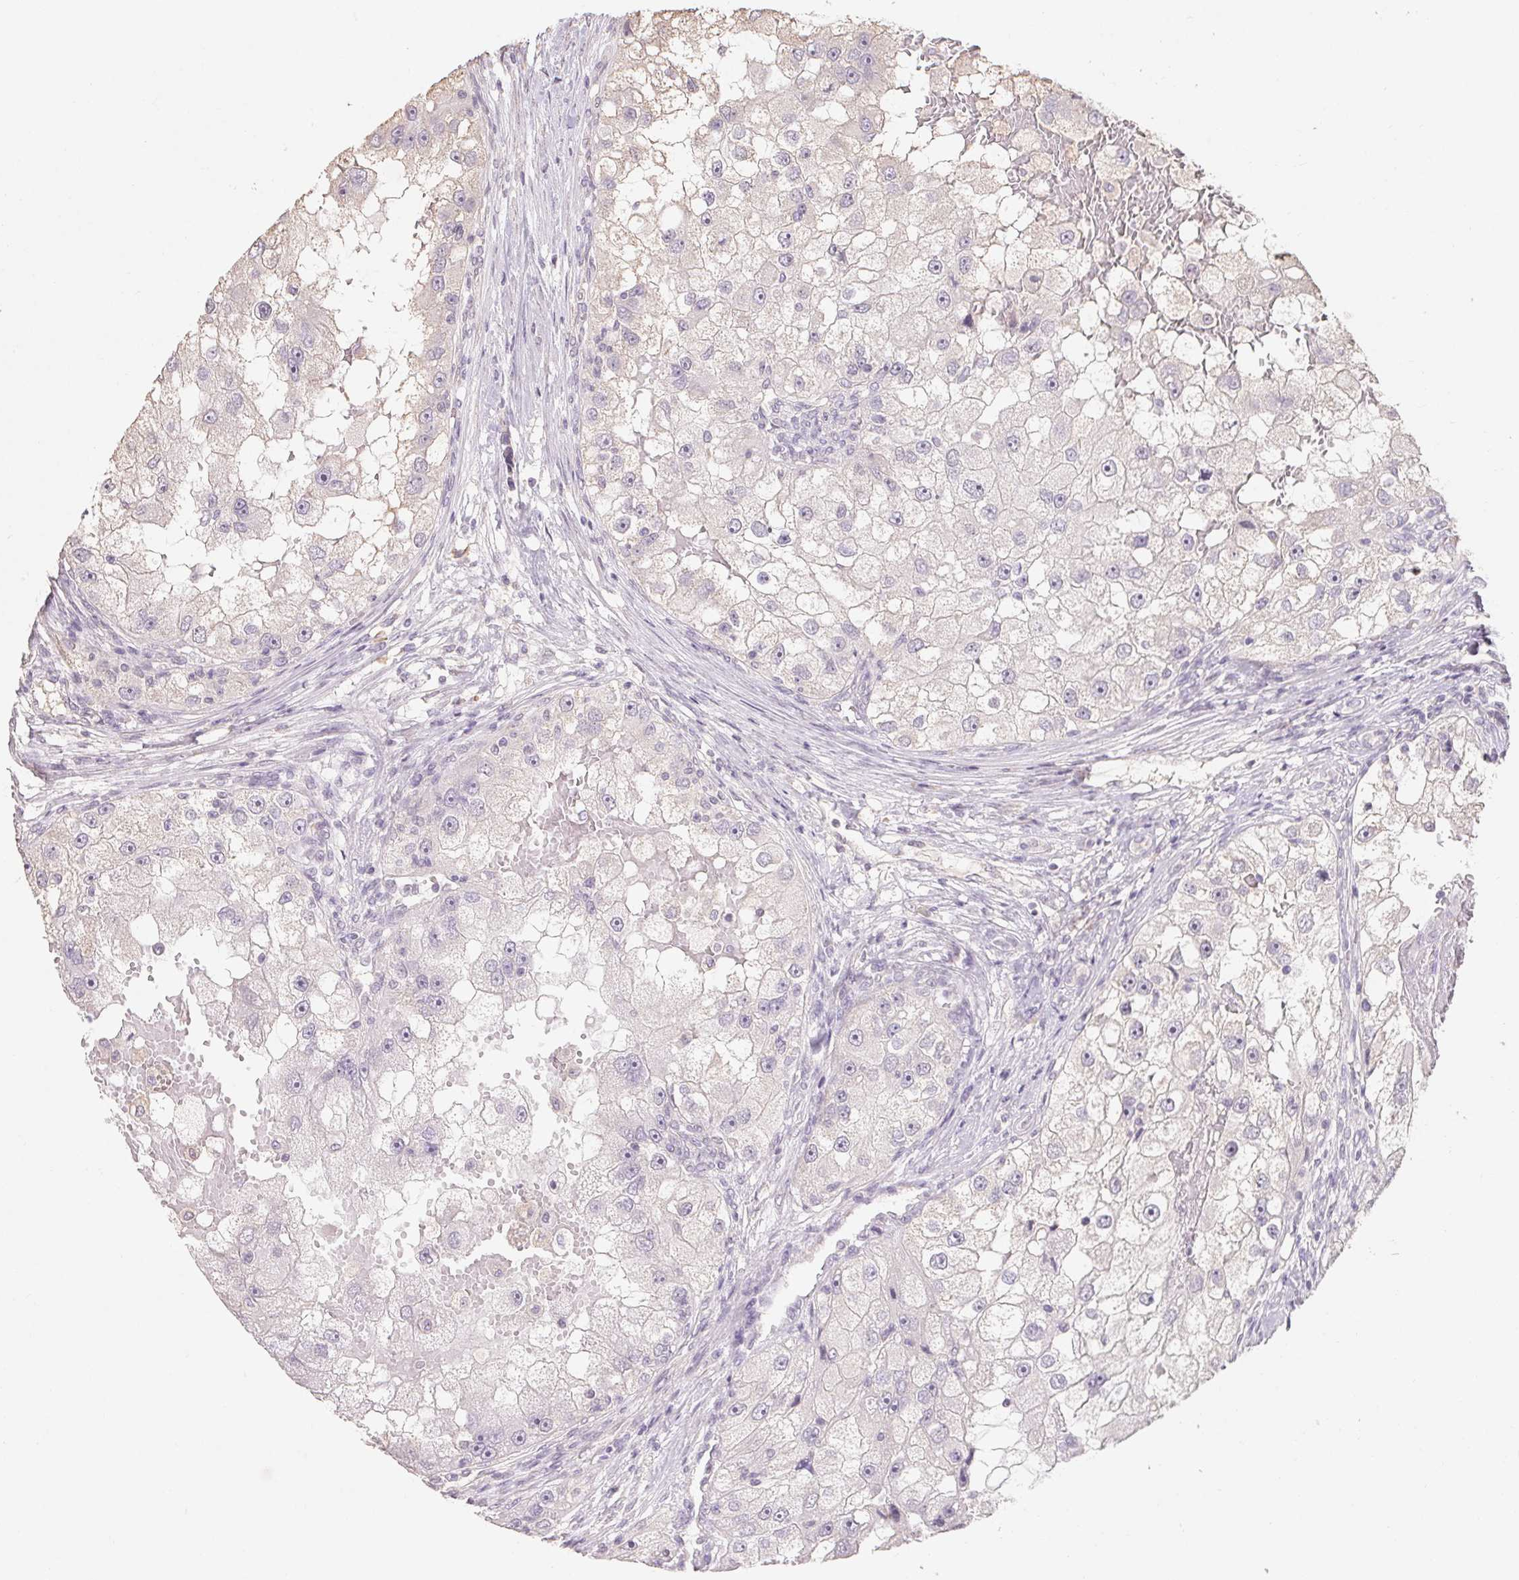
{"staining": {"intensity": "negative", "quantity": "none", "location": "none"}, "tissue": "renal cancer", "cell_type": "Tumor cells", "image_type": "cancer", "snomed": [{"axis": "morphology", "description": "Adenocarcinoma, NOS"}, {"axis": "topography", "description": "Kidney"}], "caption": "High power microscopy photomicrograph of an immunohistochemistry histopathology image of renal cancer, revealing no significant expression in tumor cells.", "gene": "MAP7D2", "patient": {"sex": "male", "age": 63}}